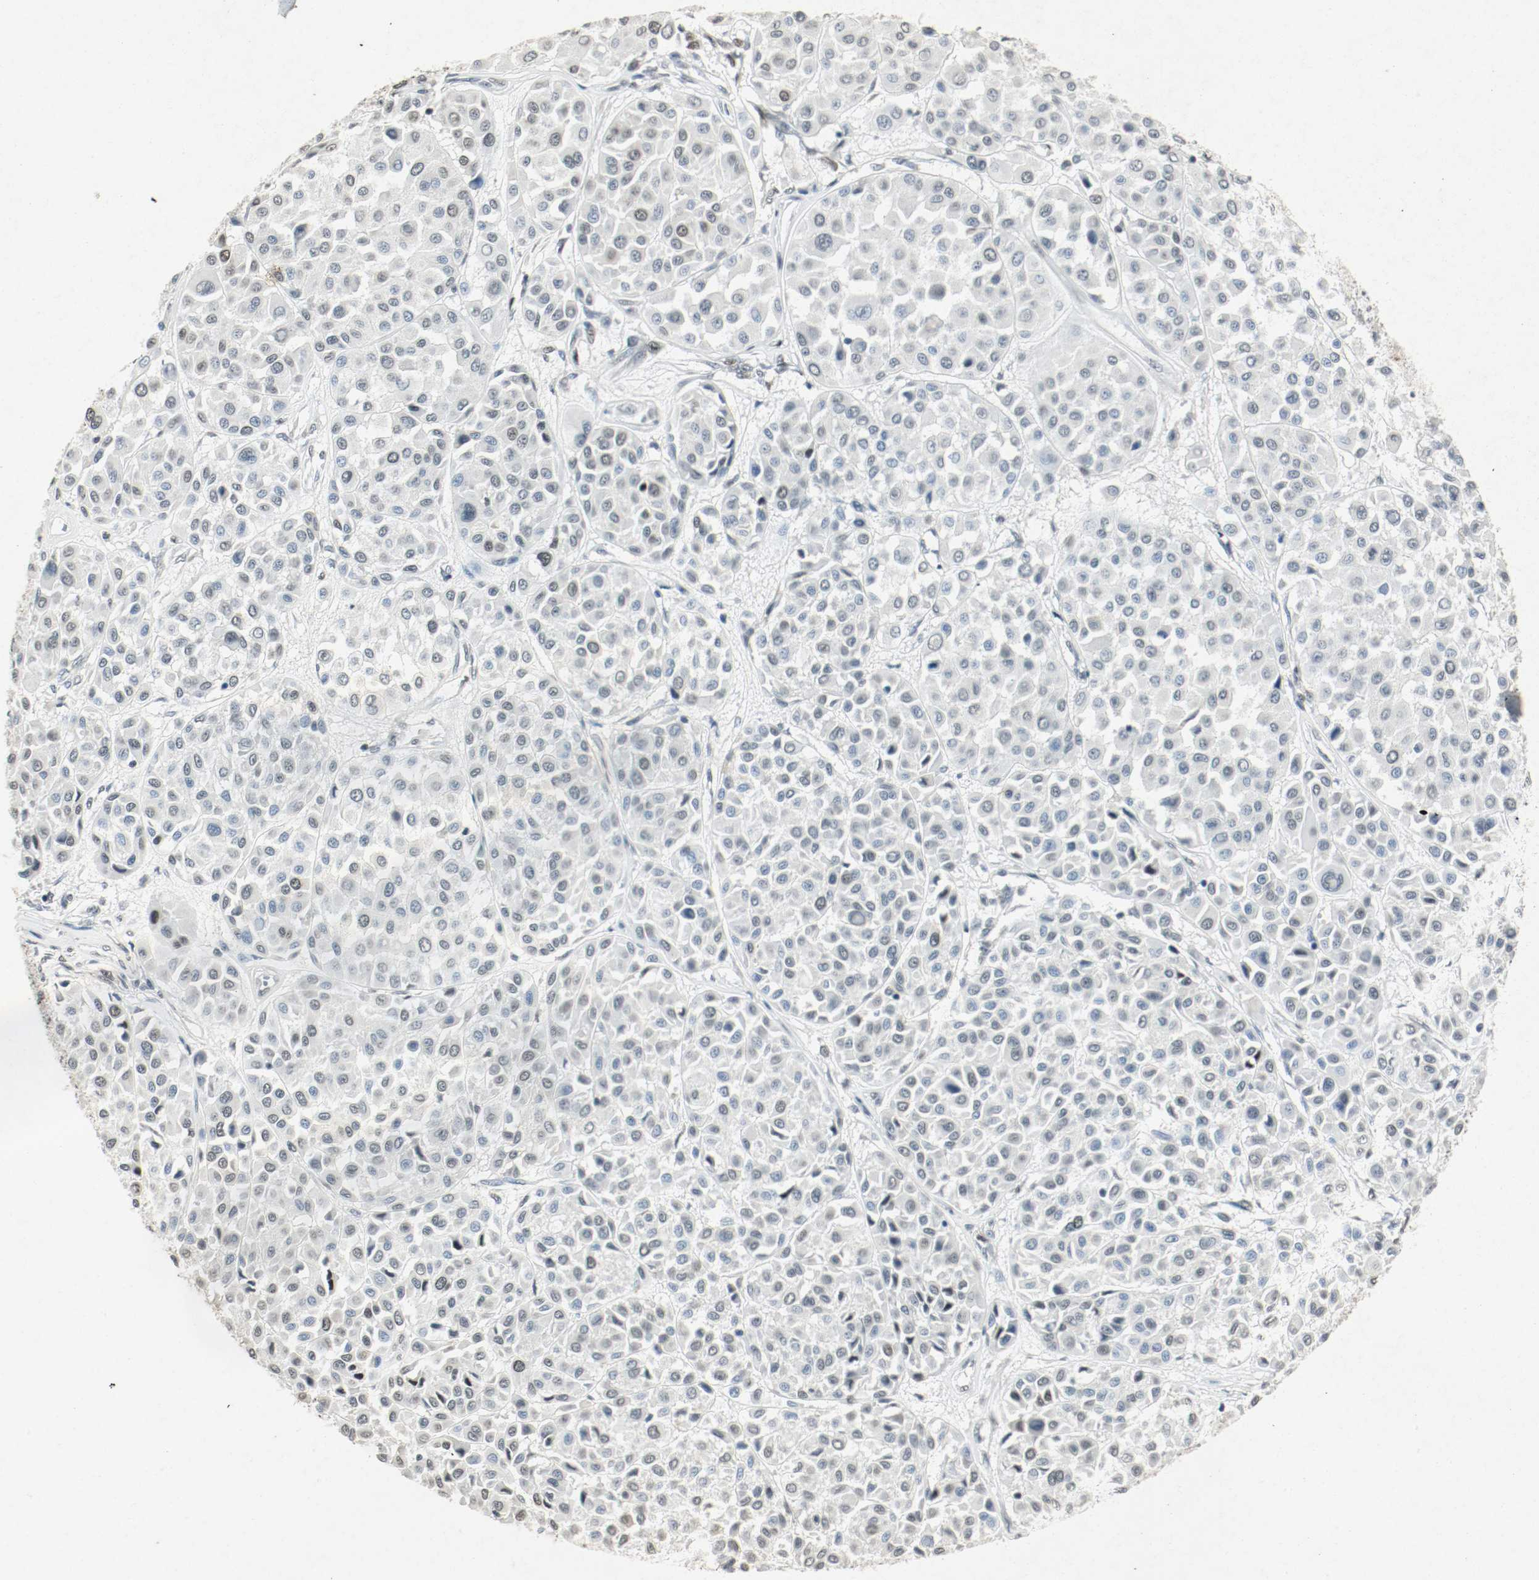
{"staining": {"intensity": "weak", "quantity": "25%-75%", "location": "nuclear"}, "tissue": "melanoma", "cell_type": "Tumor cells", "image_type": "cancer", "snomed": [{"axis": "morphology", "description": "Malignant melanoma, Metastatic site"}, {"axis": "topography", "description": "Soft tissue"}], "caption": "Brown immunohistochemical staining in malignant melanoma (metastatic site) exhibits weak nuclear positivity in approximately 25%-75% of tumor cells. The protein of interest is shown in brown color, while the nuclei are stained blue.", "gene": "DNMT1", "patient": {"sex": "male", "age": 41}}